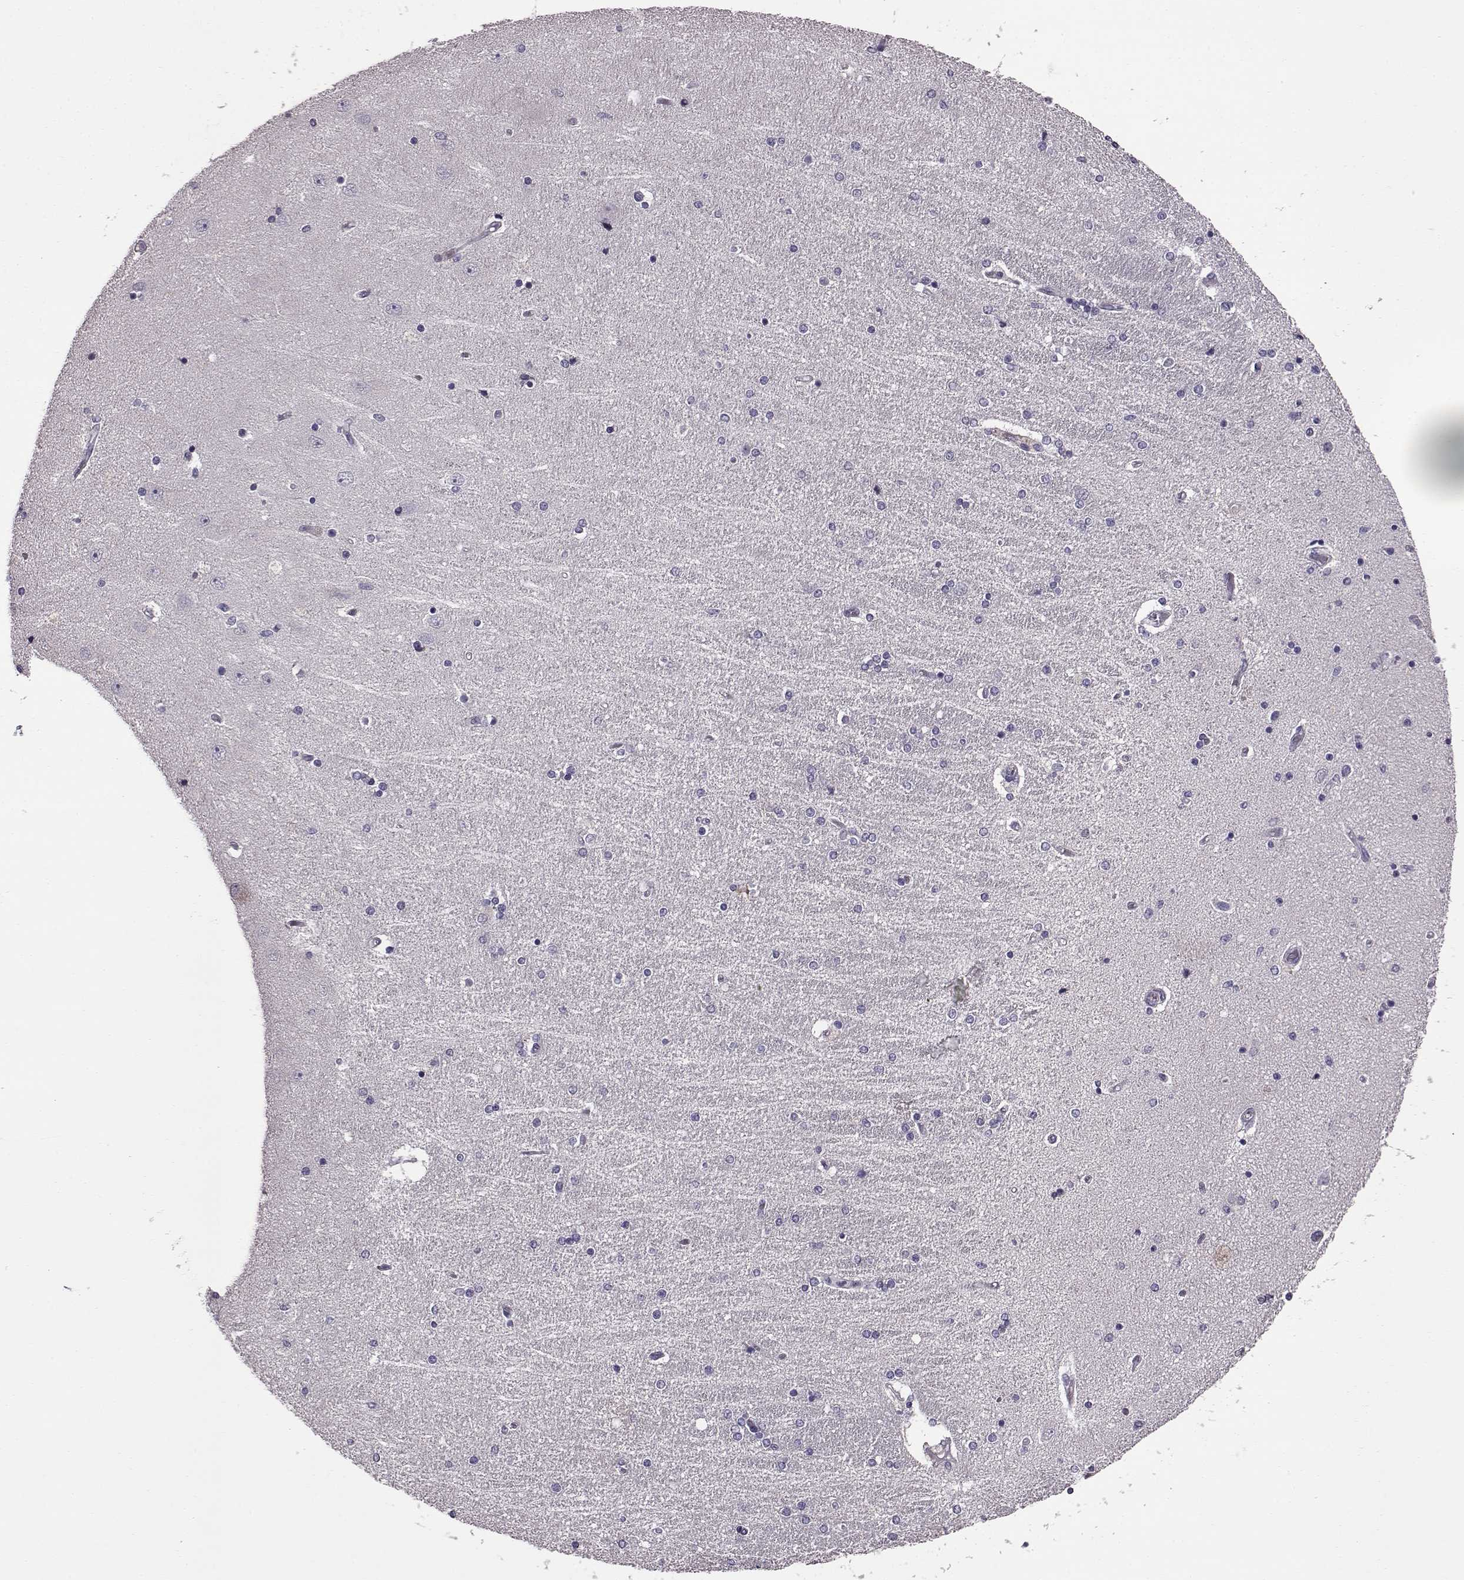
{"staining": {"intensity": "negative", "quantity": "none", "location": "none"}, "tissue": "hippocampus", "cell_type": "Glial cells", "image_type": "normal", "snomed": [{"axis": "morphology", "description": "Normal tissue, NOS"}, {"axis": "topography", "description": "Hippocampus"}], "caption": "DAB (3,3'-diaminobenzidine) immunohistochemical staining of unremarkable hippocampus displays no significant positivity in glial cells.", "gene": "ADGRG2", "patient": {"sex": "female", "age": 54}}